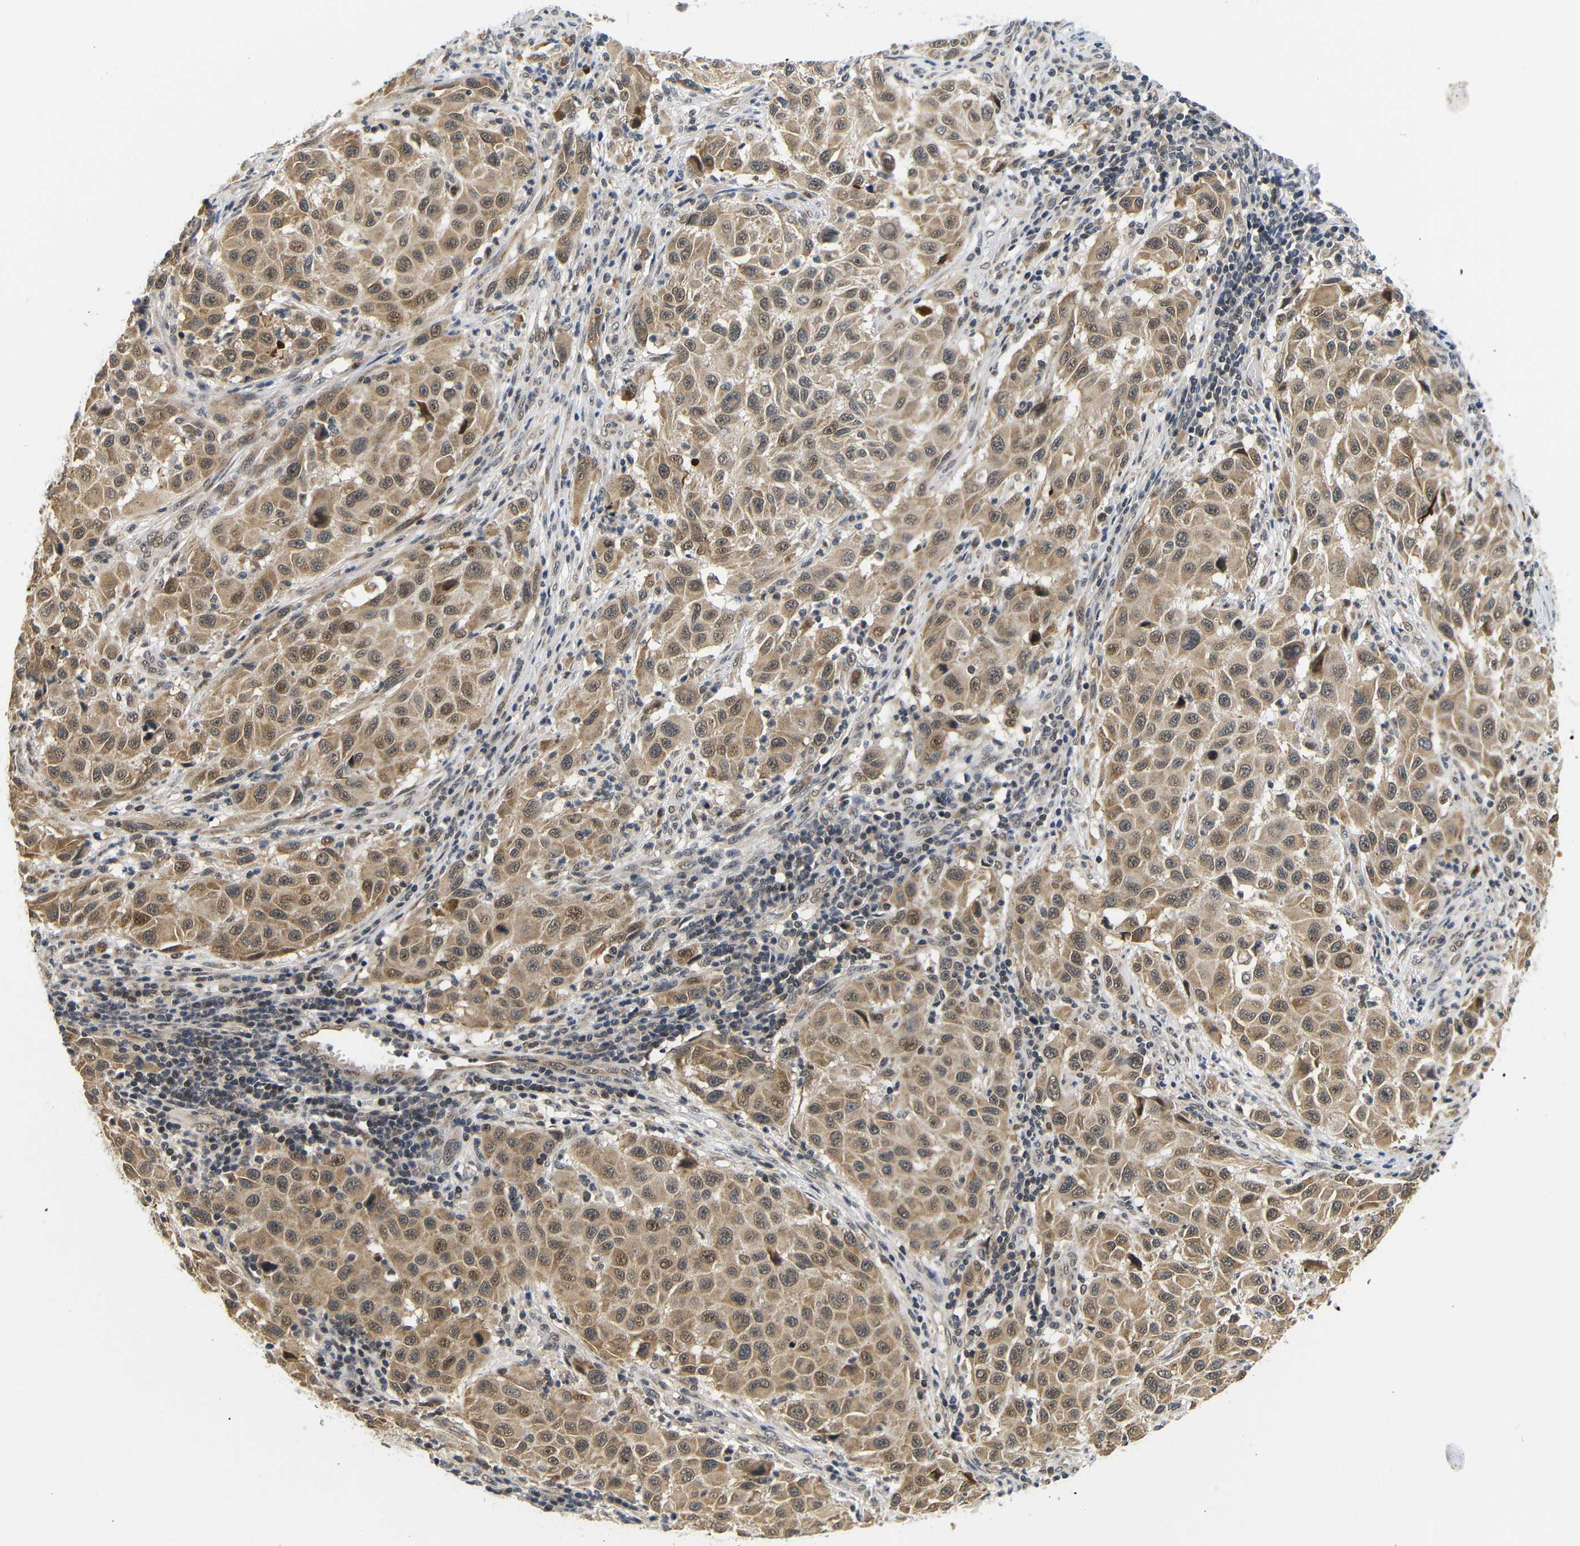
{"staining": {"intensity": "moderate", "quantity": ">75%", "location": "cytoplasmic/membranous"}, "tissue": "melanoma", "cell_type": "Tumor cells", "image_type": "cancer", "snomed": [{"axis": "morphology", "description": "Malignant melanoma, Metastatic site"}, {"axis": "topography", "description": "Lymph node"}], "caption": "Immunohistochemistry of human melanoma demonstrates medium levels of moderate cytoplasmic/membranous staining in approximately >75% of tumor cells.", "gene": "GJA5", "patient": {"sex": "male", "age": 61}}